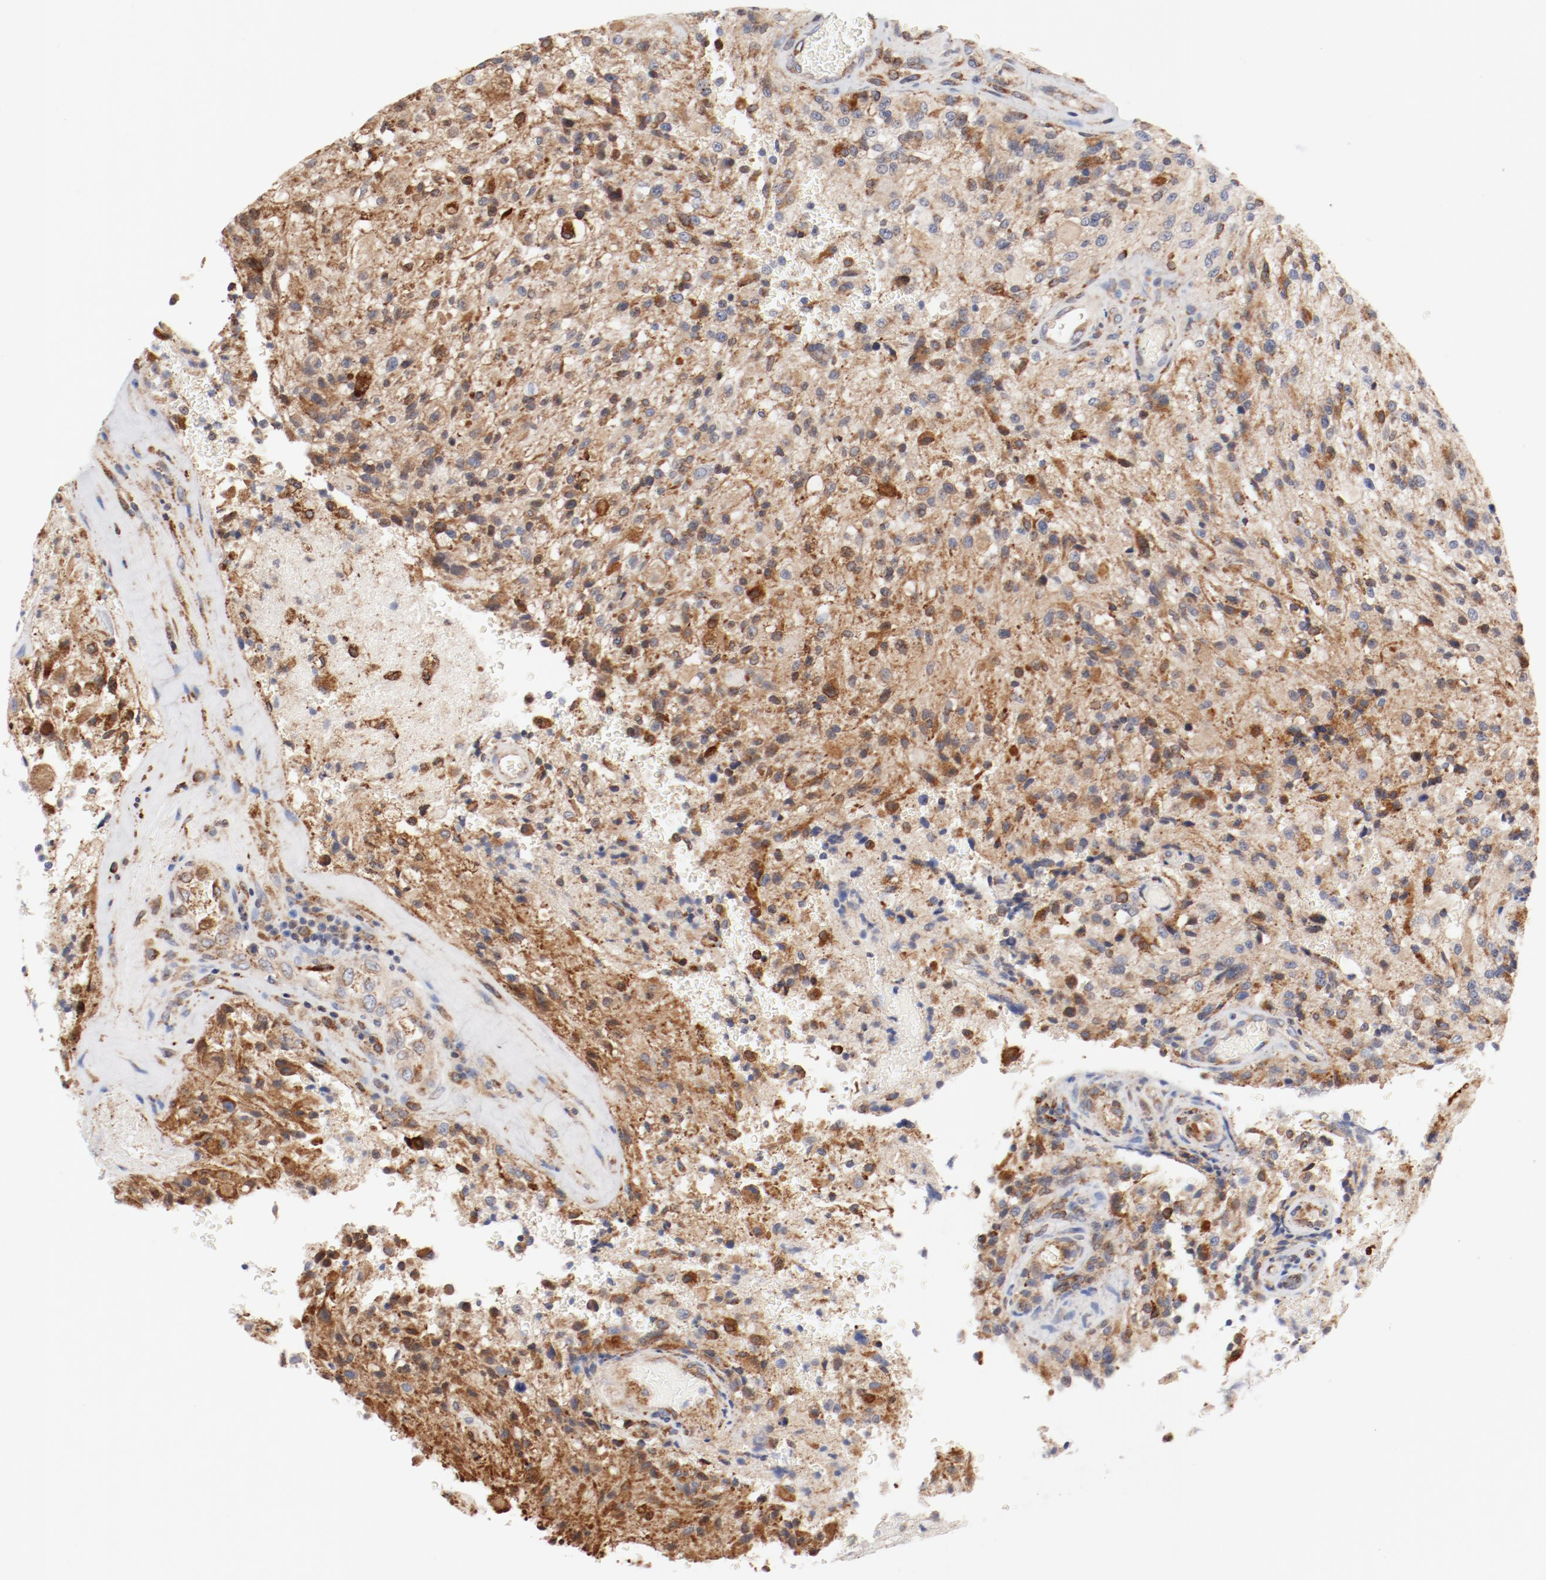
{"staining": {"intensity": "moderate", "quantity": ">75%", "location": "cytoplasmic/membranous"}, "tissue": "glioma", "cell_type": "Tumor cells", "image_type": "cancer", "snomed": [{"axis": "morphology", "description": "Normal tissue, NOS"}, {"axis": "morphology", "description": "Glioma, malignant, High grade"}, {"axis": "topography", "description": "Cerebral cortex"}], "caption": "Brown immunohistochemical staining in malignant glioma (high-grade) reveals moderate cytoplasmic/membranous positivity in approximately >75% of tumor cells.", "gene": "PDPK1", "patient": {"sex": "male", "age": 56}}